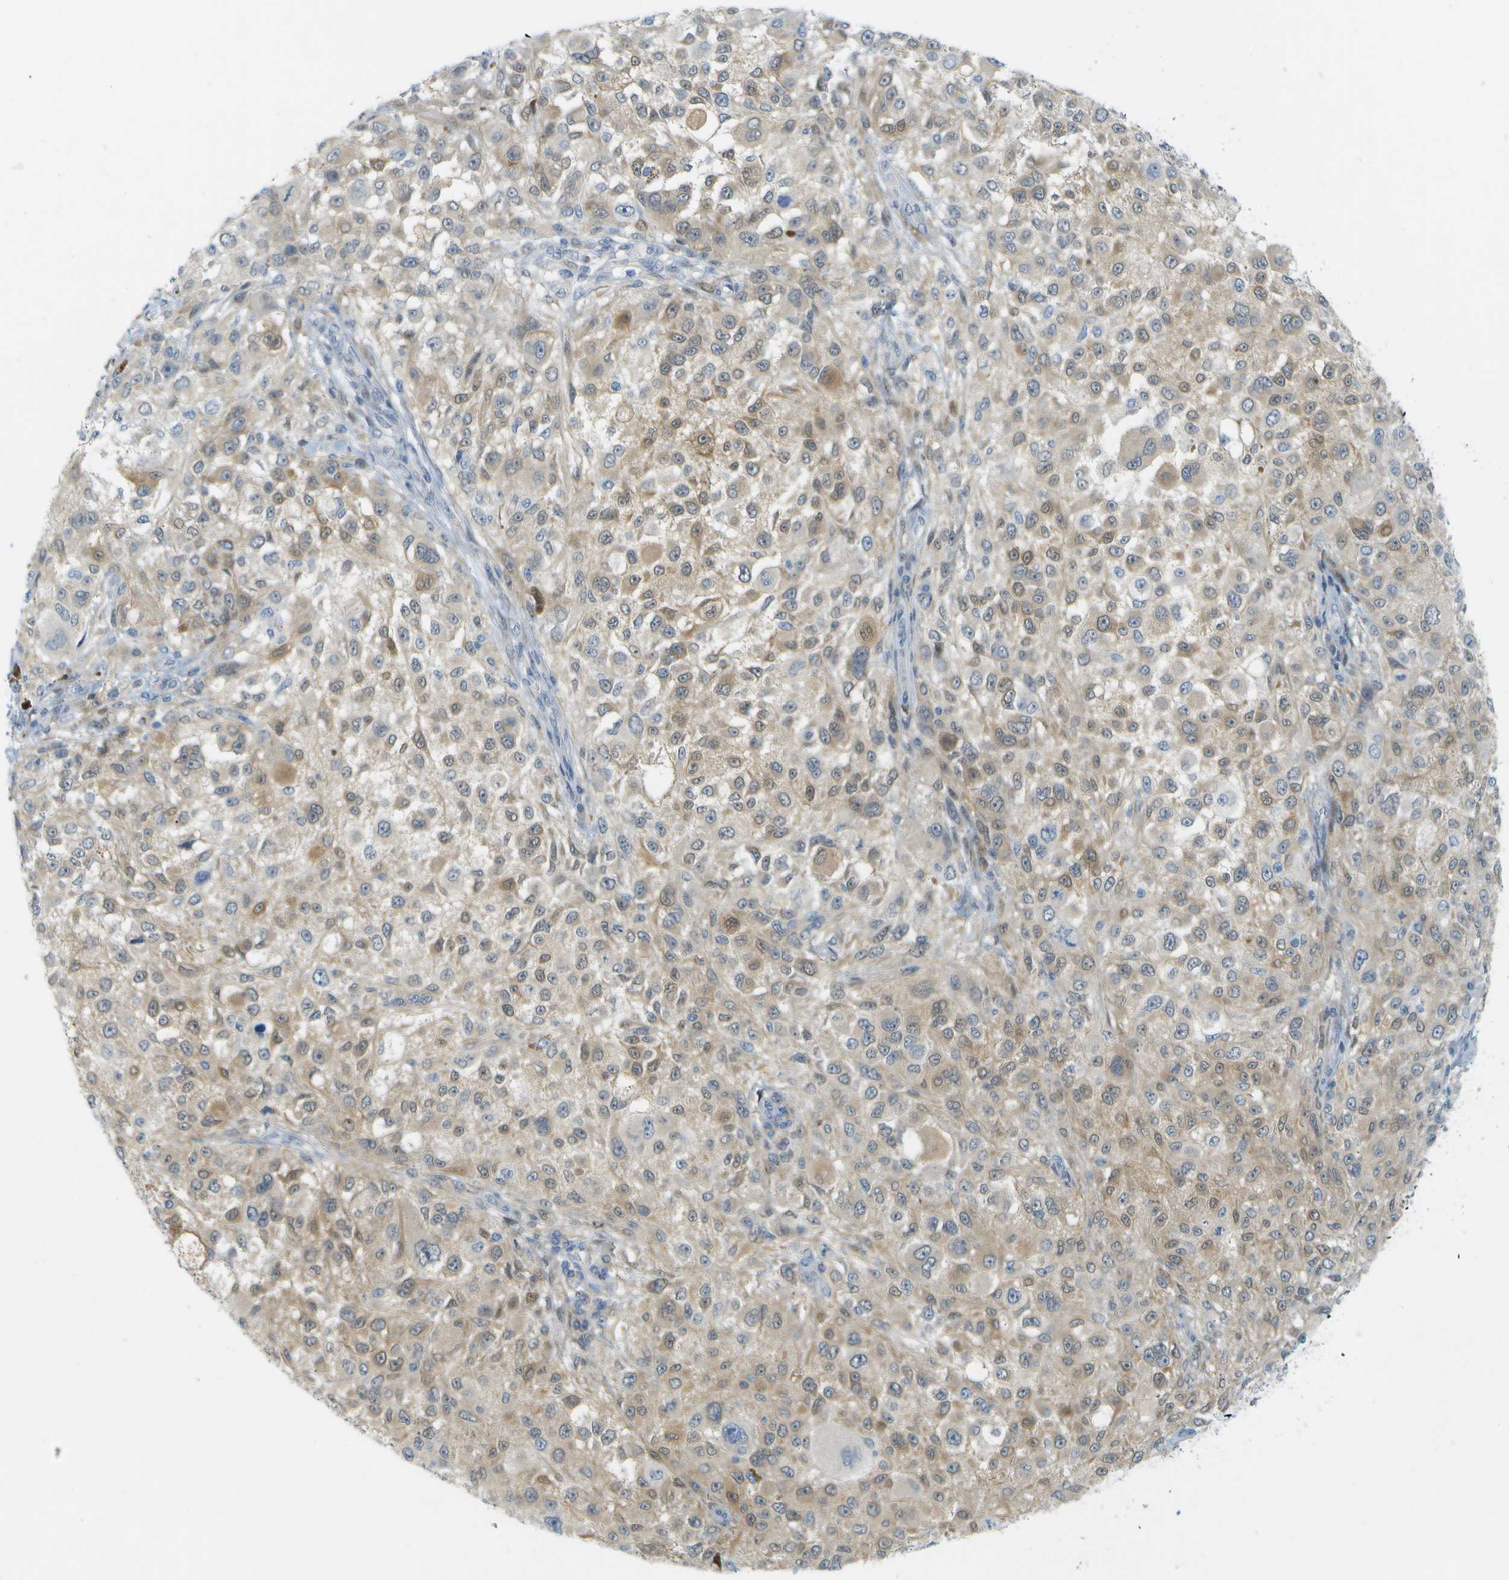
{"staining": {"intensity": "weak", "quantity": "<25%", "location": "cytoplasmic/membranous,nuclear"}, "tissue": "melanoma", "cell_type": "Tumor cells", "image_type": "cancer", "snomed": [{"axis": "morphology", "description": "Necrosis, NOS"}, {"axis": "morphology", "description": "Malignant melanoma, NOS"}, {"axis": "topography", "description": "Skin"}], "caption": "This histopathology image is of melanoma stained with immunohistochemistry (IHC) to label a protein in brown with the nuclei are counter-stained blue. There is no positivity in tumor cells.", "gene": "CUL9", "patient": {"sex": "female", "age": 87}}